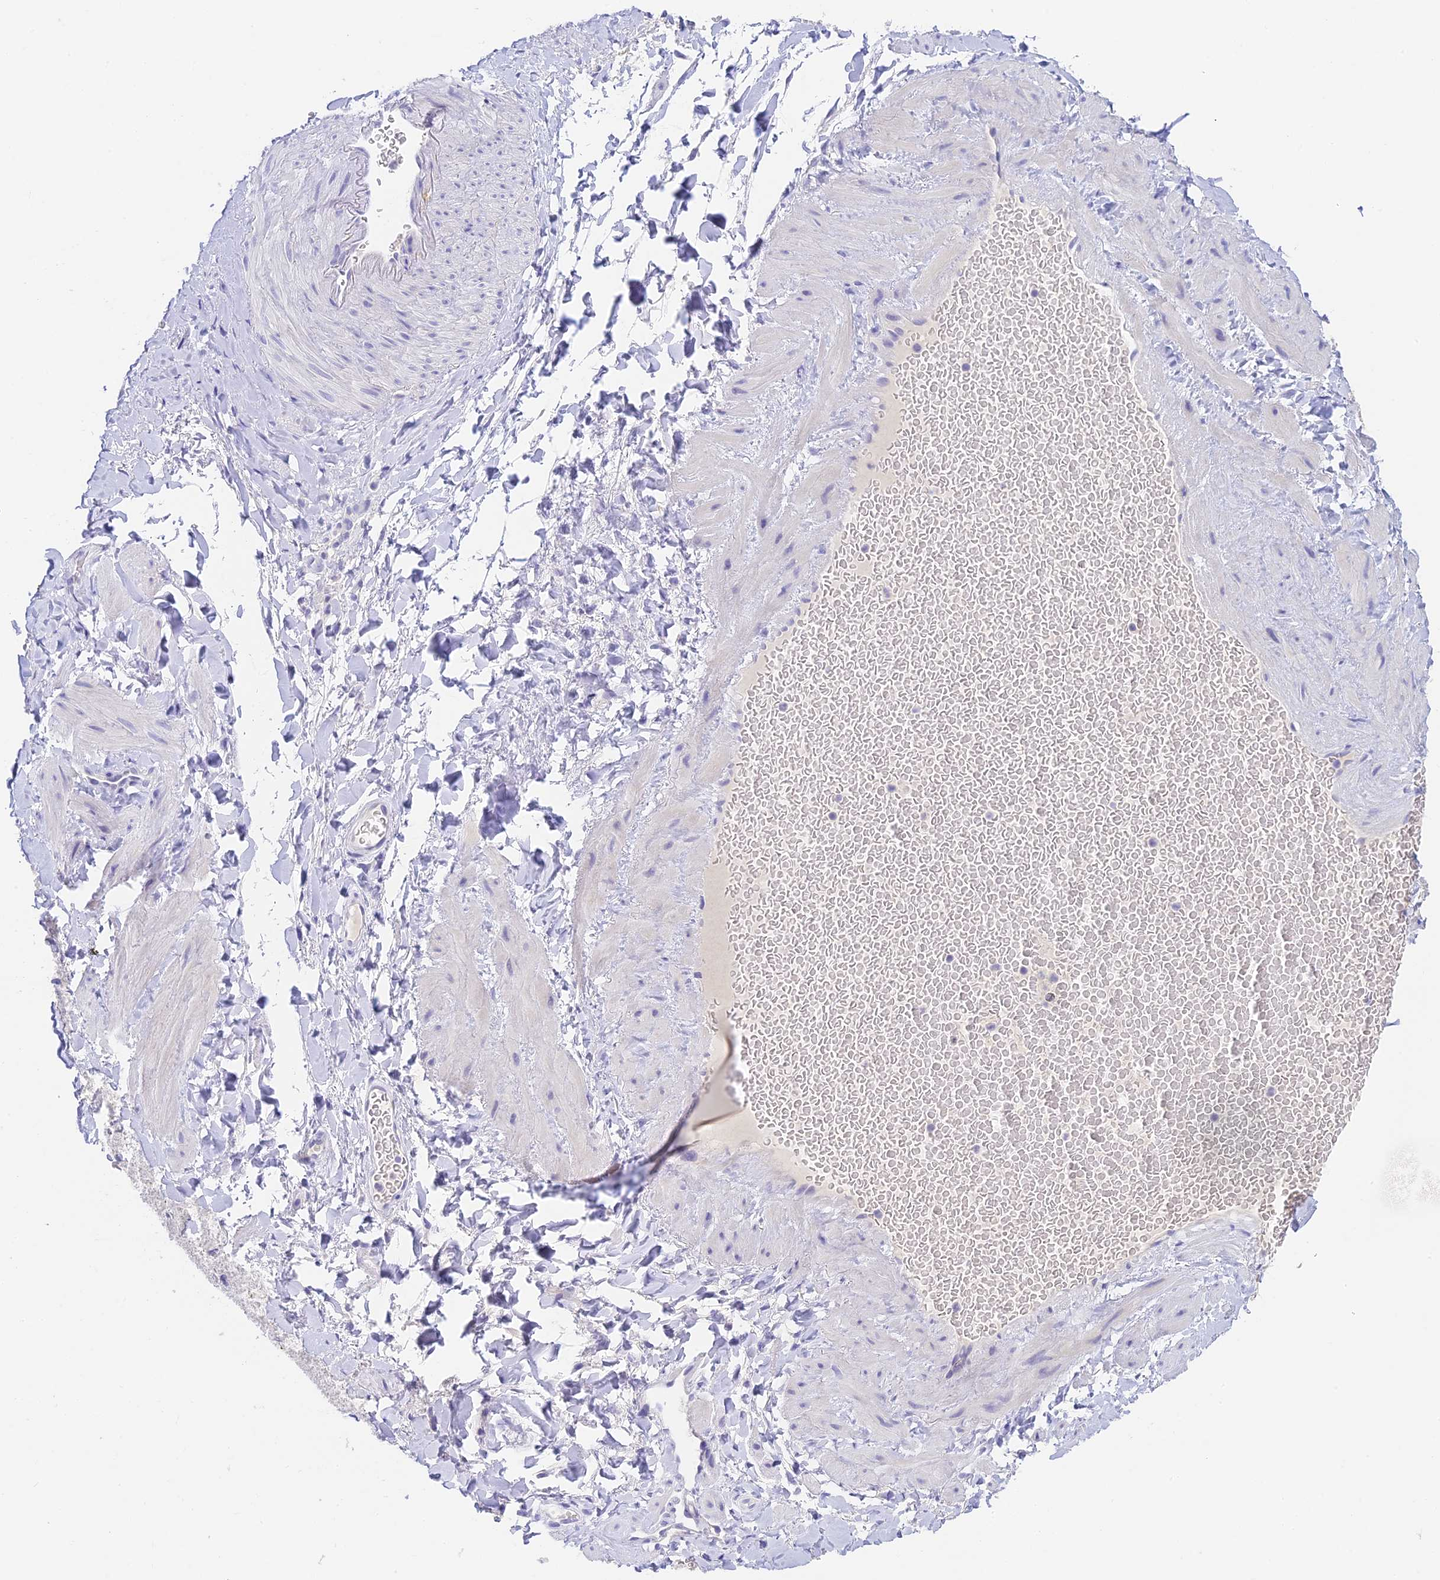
{"staining": {"intensity": "negative", "quantity": "none", "location": "none"}, "tissue": "adipose tissue", "cell_type": "Adipocytes", "image_type": "normal", "snomed": [{"axis": "morphology", "description": "Normal tissue, NOS"}, {"axis": "topography", "description": "Soft tissue"}, {"axis": "topography", "description": "Vascular tissue"}], "caption": "Histopathology image shows no protein expression in adipocytes of benign adipose tissue.", "gene": "C12orf29", "patient": {"sex": "male", "age": 54}}